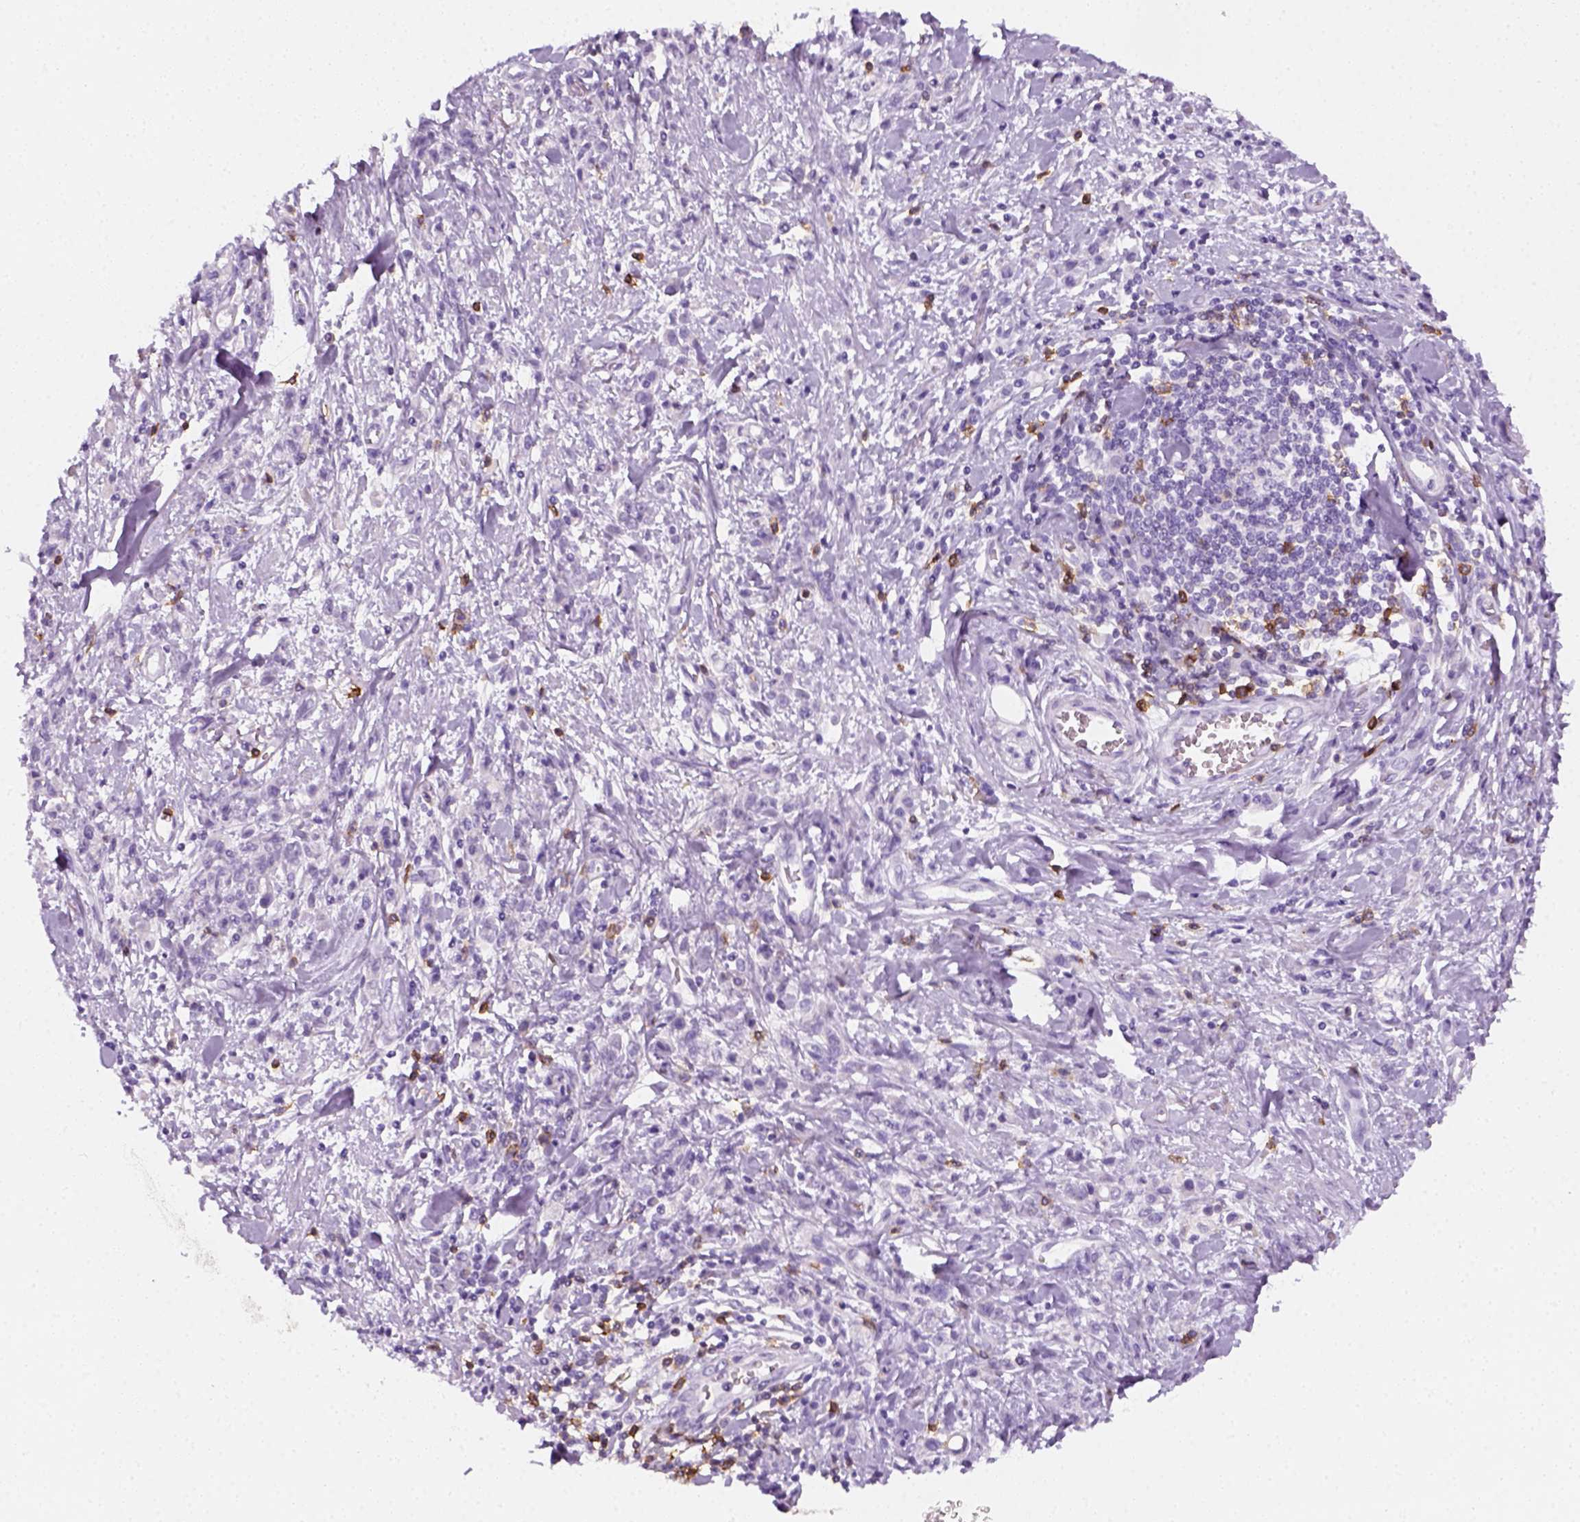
{"staining": {"intensity": "negative", "quantity": "none", "location": "none"}, "tissue": "stomach cancer", "cell_type": "Tumor cells", "image_type": "cancer", "snomed": [{"axis": "morphology", "description": "Adenocarcinoma, NOS"}, {"axis": "topography", "description": "Stomach"}], "caption": "IHC histopathology image of human stomach adenocarcinoma stained for a protein (brown), which displays no expression in tumor cells.", "gene": "AQP3", "patient": {"sex": "male", "age": 77}}